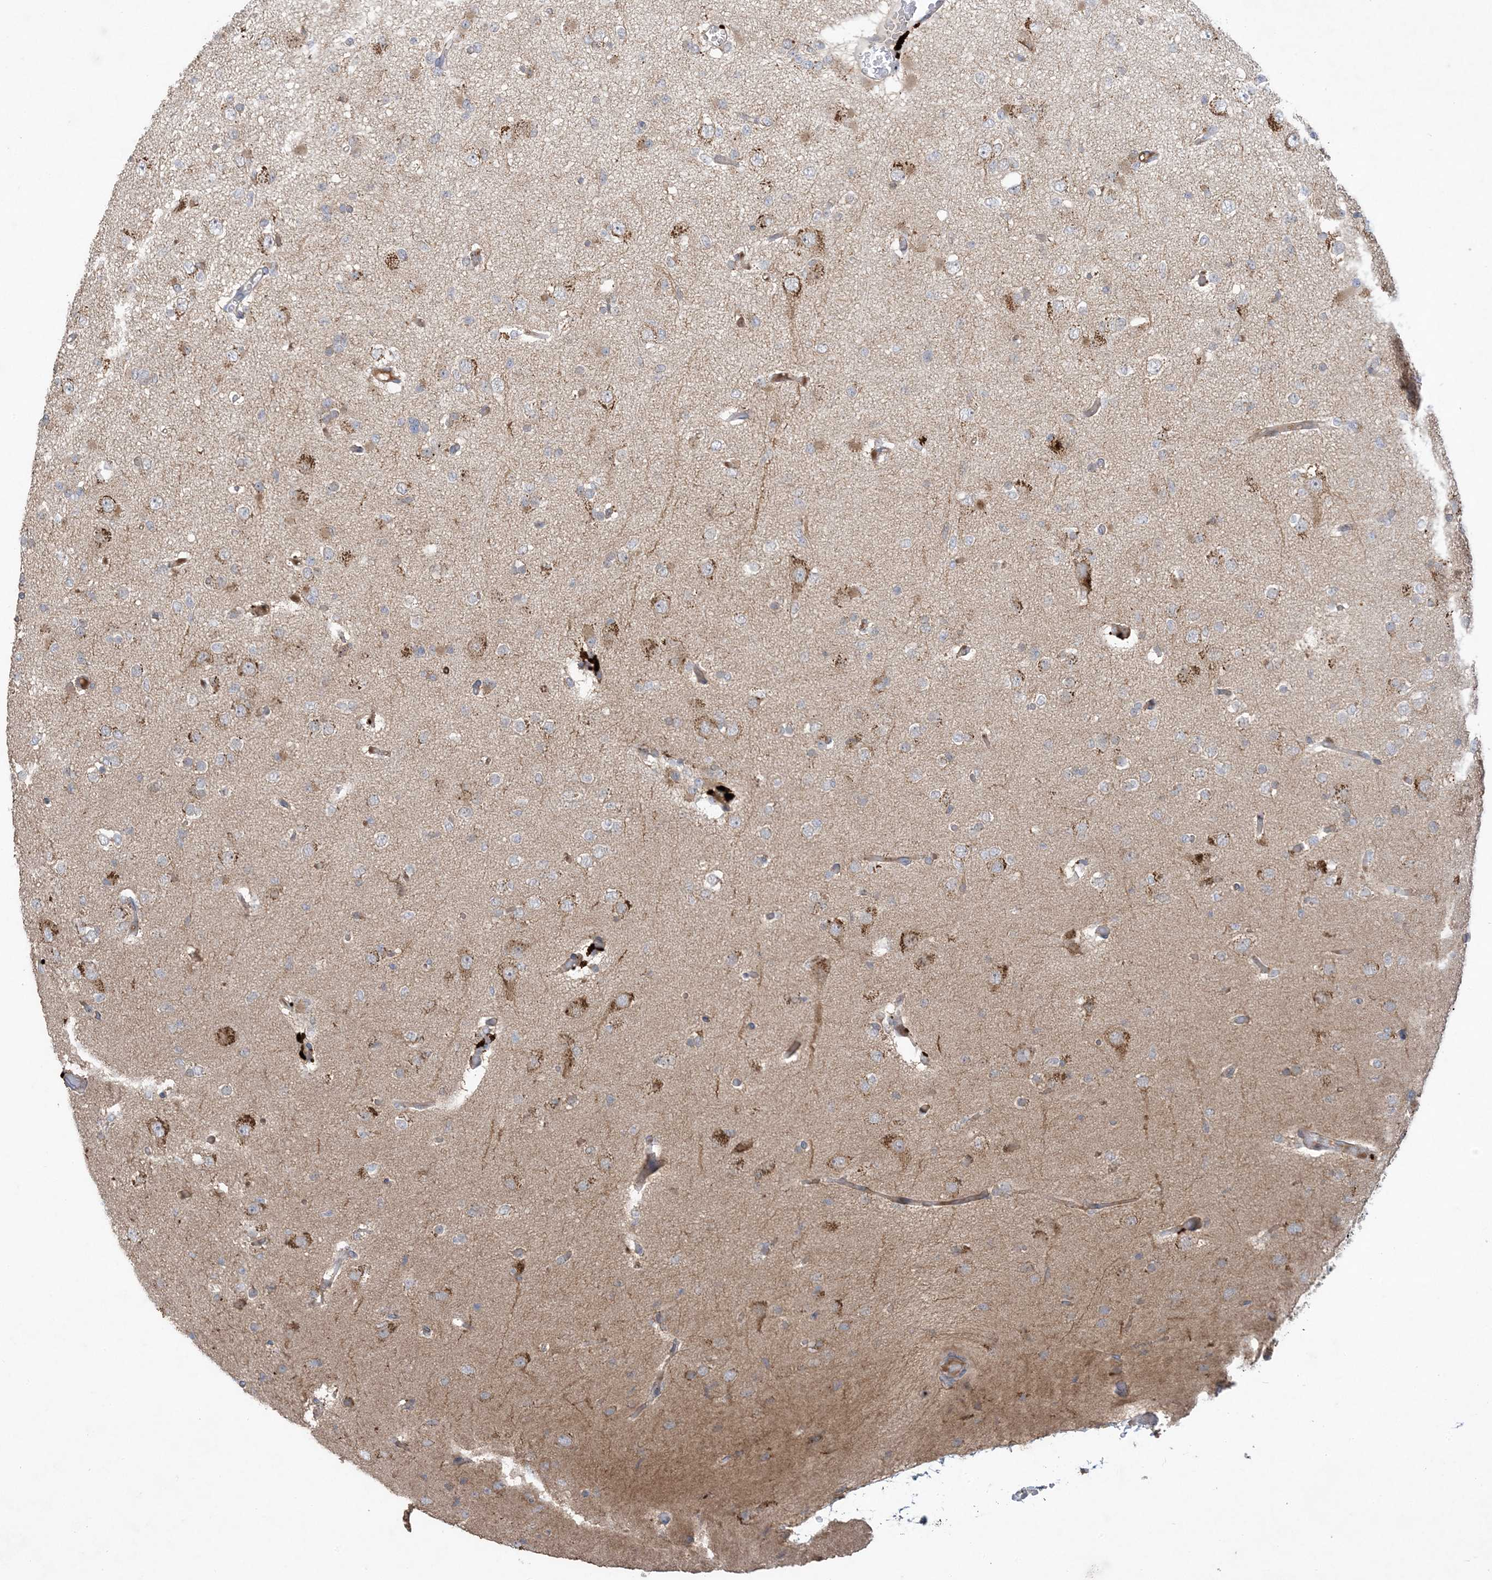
{"staining": {"intensity": "moderate", "quantity": "25%-75%", "location": "cytoplasmic/membranous"}, "tissue": "glioma", "cell_type": "Tumor cells", "image_type": "cancer", "snomed": [{"axis": "morphology", "description": "Glioma, malignant, Low grade"}, {"axis": "topography", "description": "Brain"}], "caption": "DAB immunohistochemical staining of human glioma exhibits moderate cytoplasmic/membranous protein positivity in about 25%-75% of tumor cells. Immunohistochemistry stains the protein in brown and the nuclei are stained blue.", "gene": "MASP2", "patient": {"sex": "female", "age": 22}}